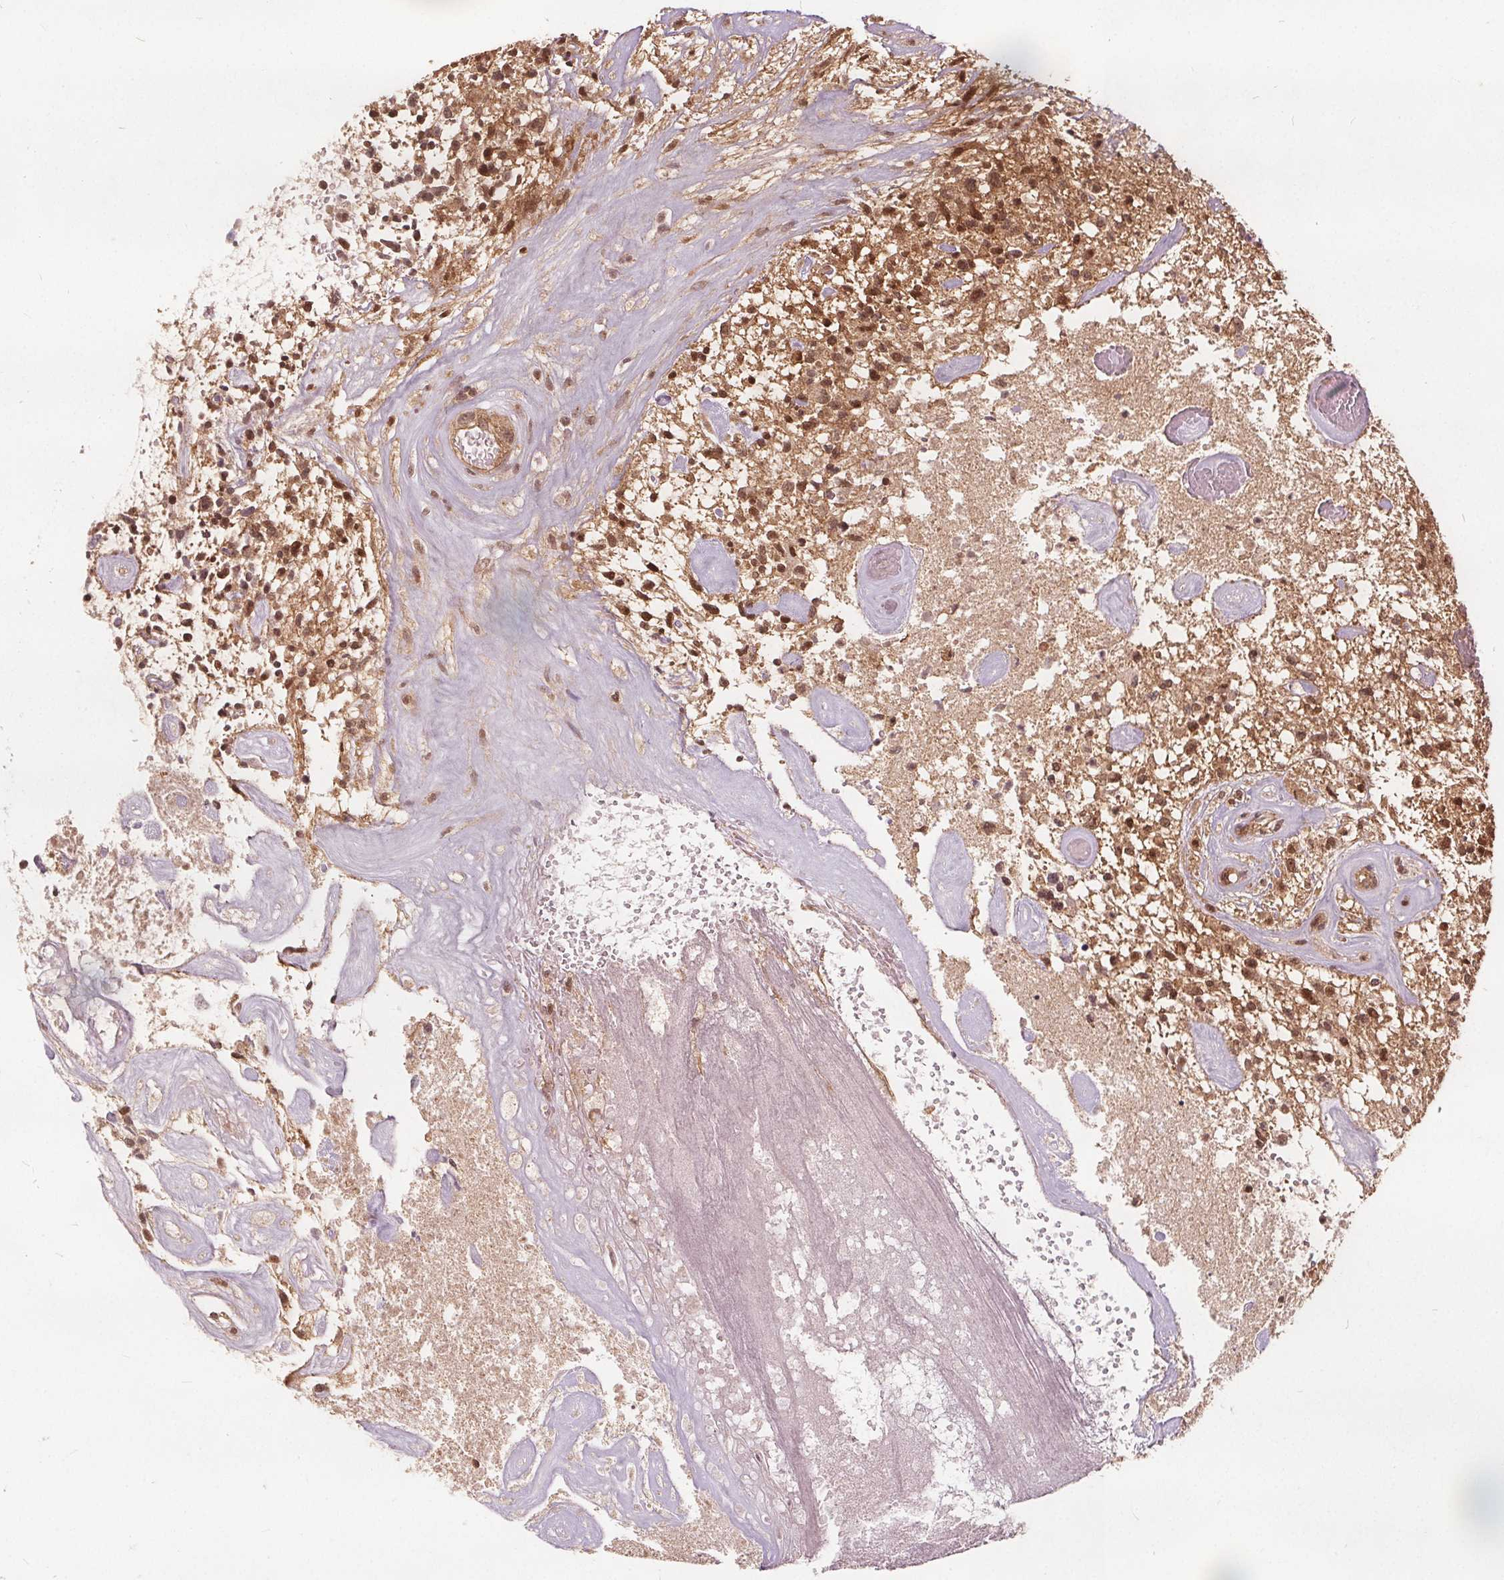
{"staining": {"intensity": "moderate", "quantity": ">75%", "location": "cytoplasmic/membranous,nuclear"}, "tissue": "glioma", "cell_type": "Tumor cells", "image_type": "cancer", "snomed": [{"axis": "morphology", "description": "Glioma, malignant, High grade"}, {"axis": "topography", "description": "Brain"}], "caption": "IHC of human glioma shows medium levels of moderate cytoplasmic/membranous and nuclear positivity in approximately >75% of tumor cells.", "gene": "PPP1CB", "patient": {"sex": "male", "age": 75}}